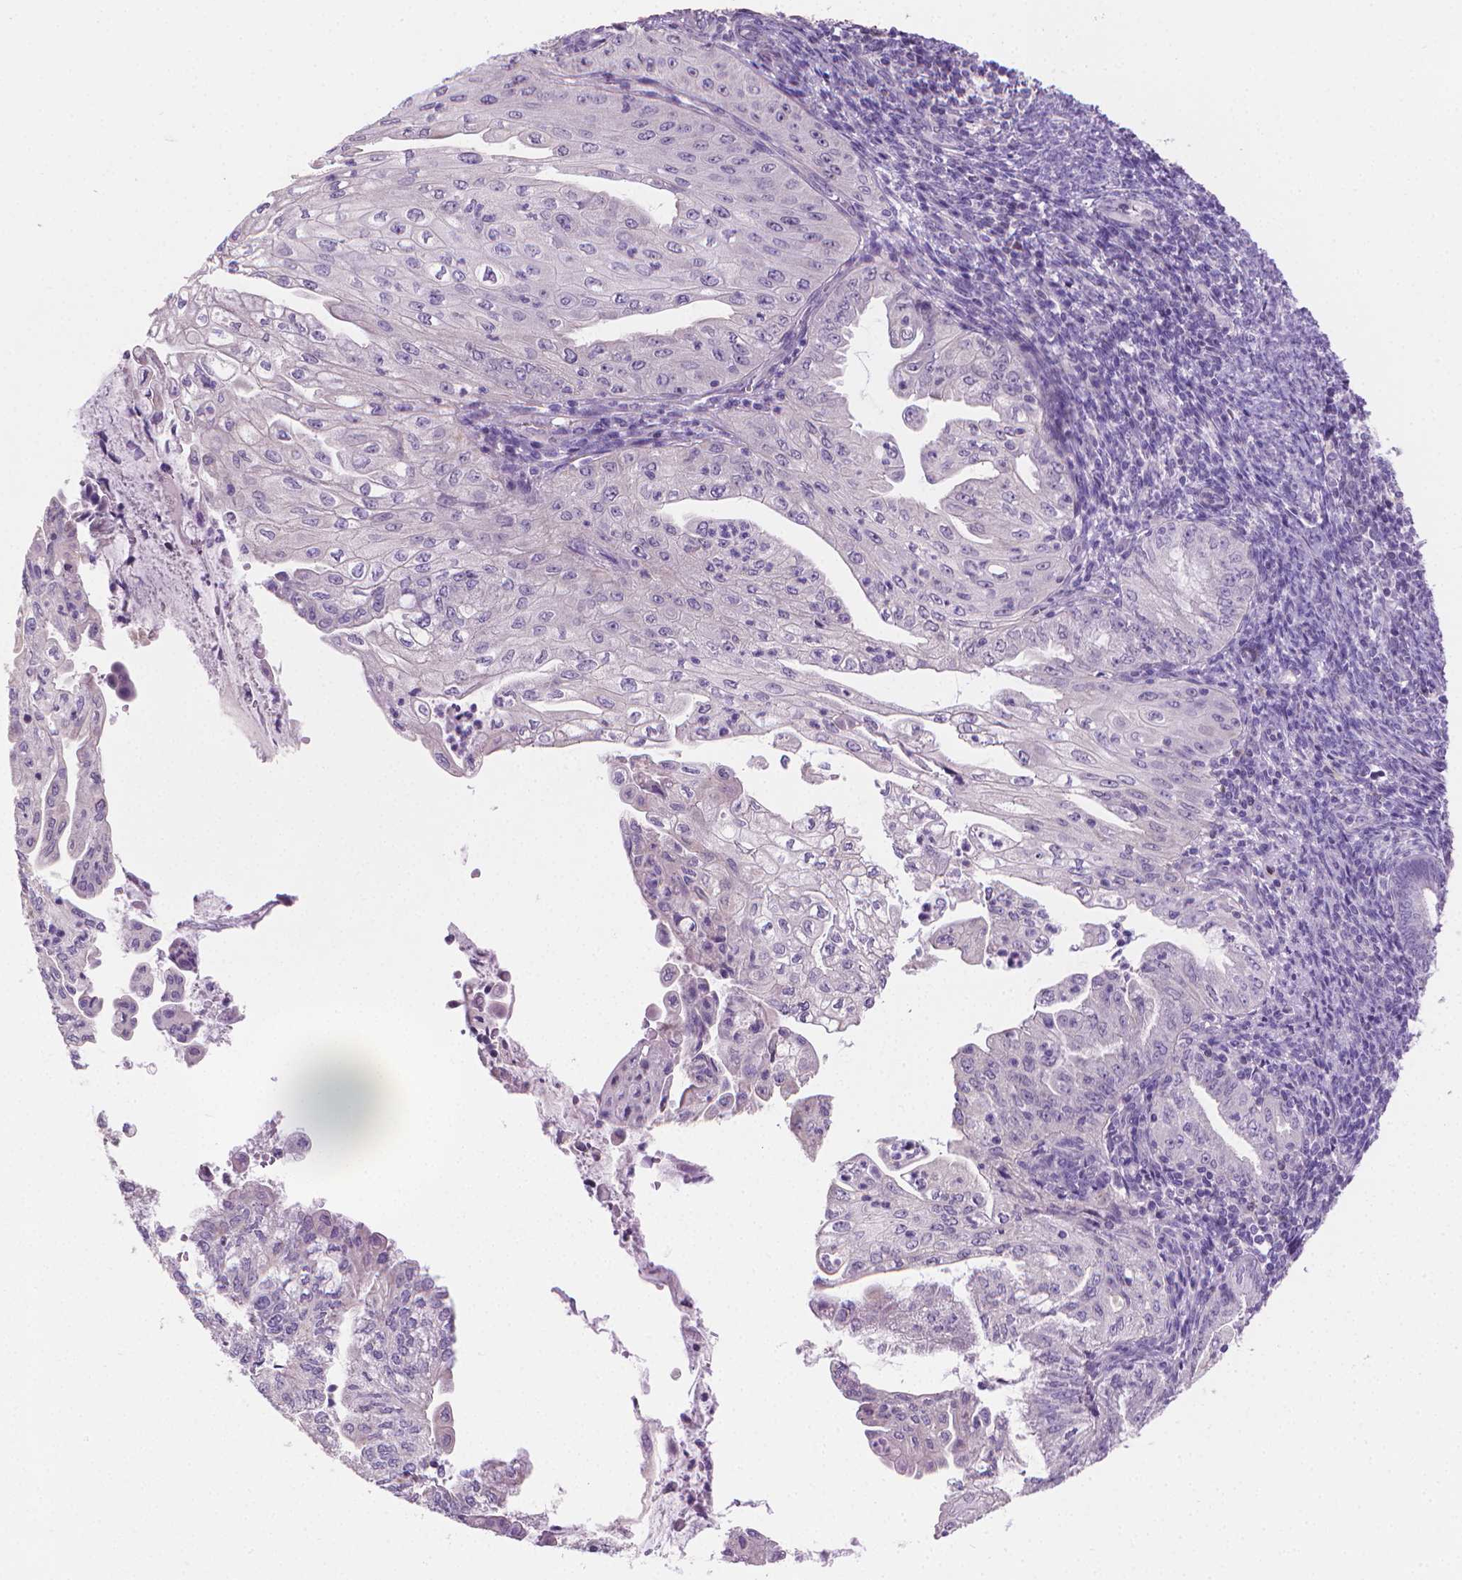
{"staining": {"intensity": "negative", "quantity": "none", "location": "none"}, "tissue": "endometrial cancer", "cell_type": "Tumor cells", "image_type": "cancer", "snomed": [{"axis": "morphology", "description": "Adenocarcinoma, NOS"}, {"axis": "topography", "description": "Endometrium"}], "caption": "The photomicrograph shows no staining of tumor cells in endometrial cancer. (Stains: DAB (3,3'-diaminobenzidine) immunohistochemistry with hematoxylin counter stain, Microscopy: brightfield microscopy at high magnification).", "gene": "GSDMA", "patient": {"sex": "female", "age": 55}}